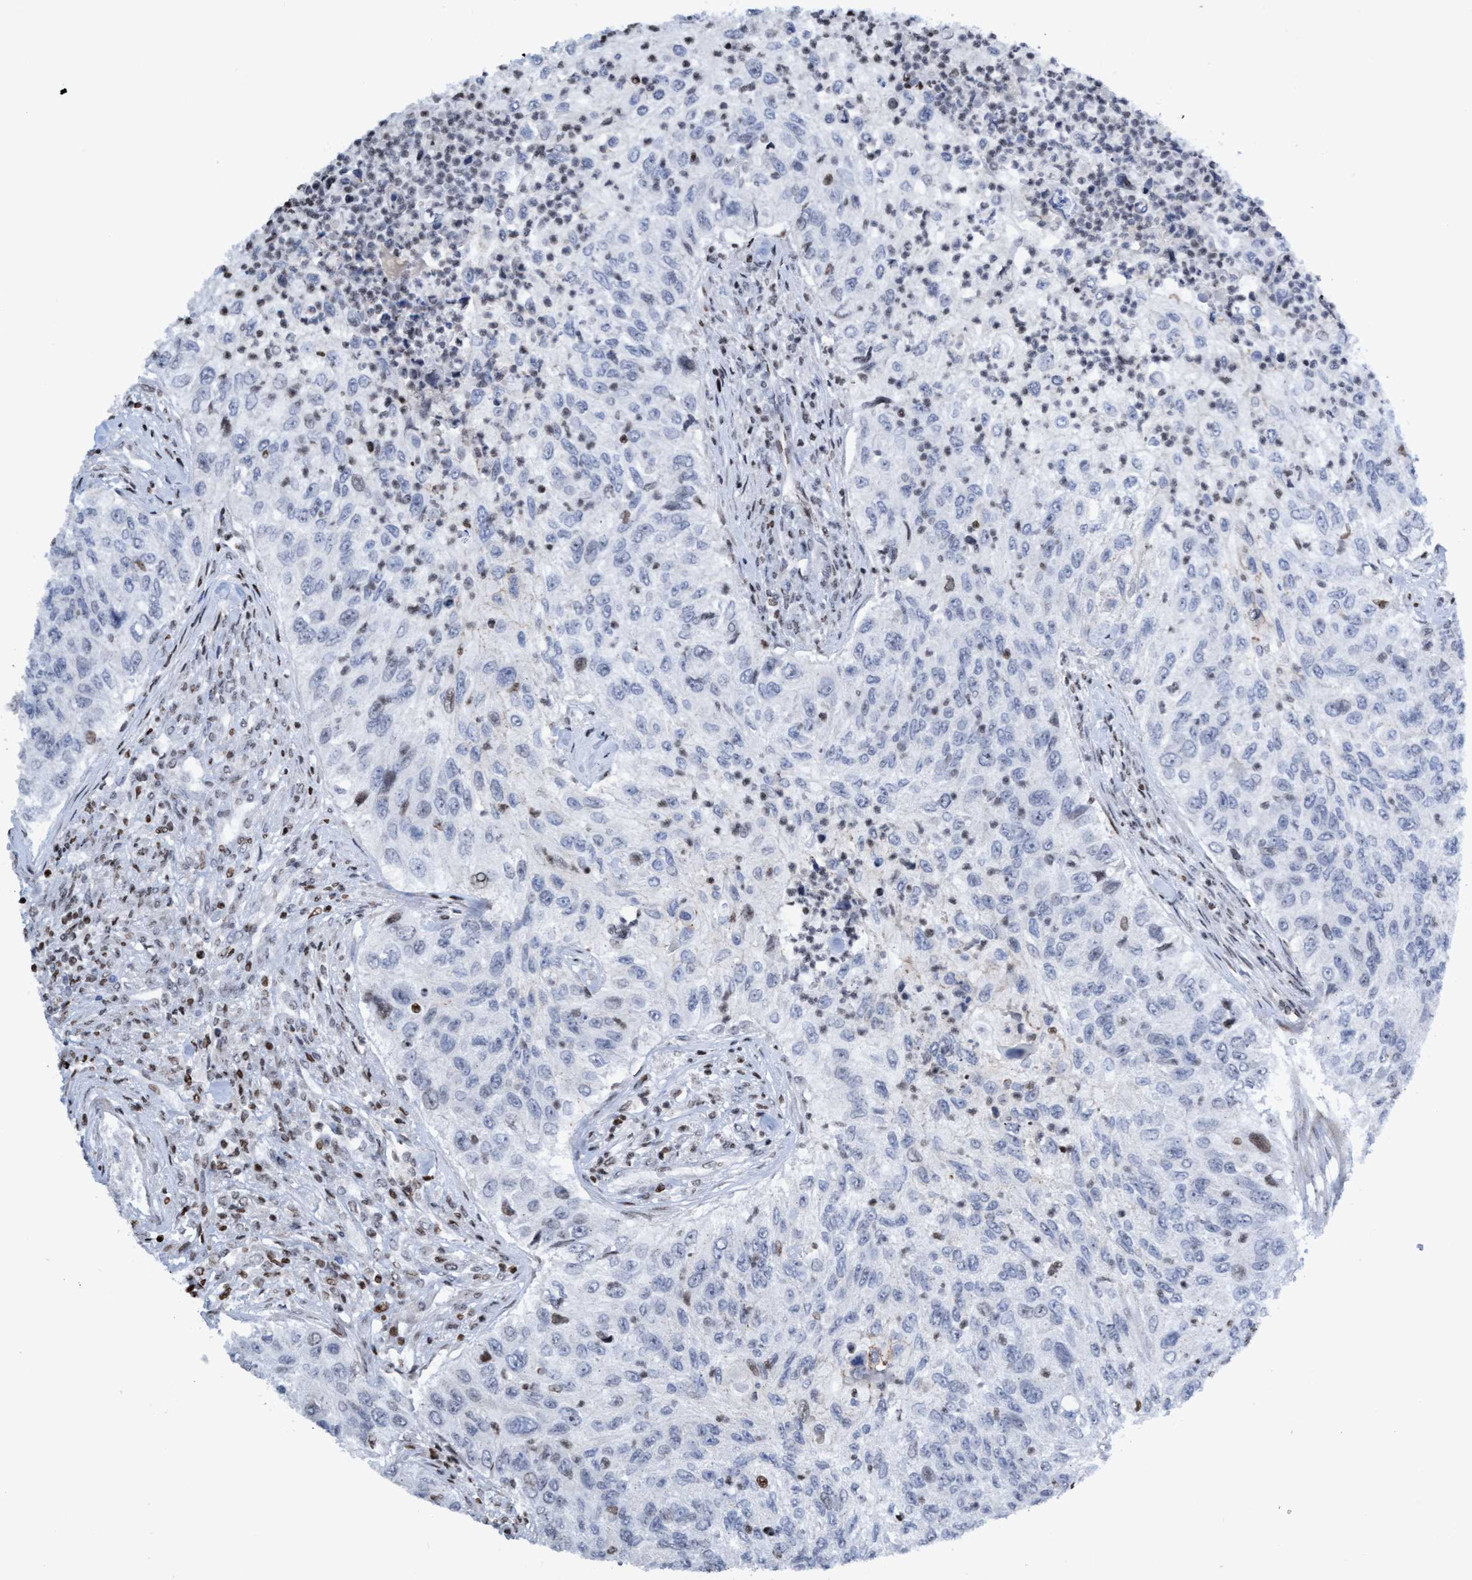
{"staining": {"intensity": "negative", "quantity": "none", "location": "none"}, "tissue": "urothelial cancer", "cell_type": "Tumor cells", "image_type": "cancer", "snomed": [{"axis": "morphology", "description": "Urothelial carcinoma, High grade"}, {"axis": "topography", "description": "Urinary bladder"}], "caption": "DAB (3,3'-diaminobenzidine) immunohistochemical staining of high-grade urothelial carcinoma displays no significant staining in tumor cells. Nuclei are stained in blue.", "gene": "CBX2", "patient": {"sex": "female", "age": 60}}